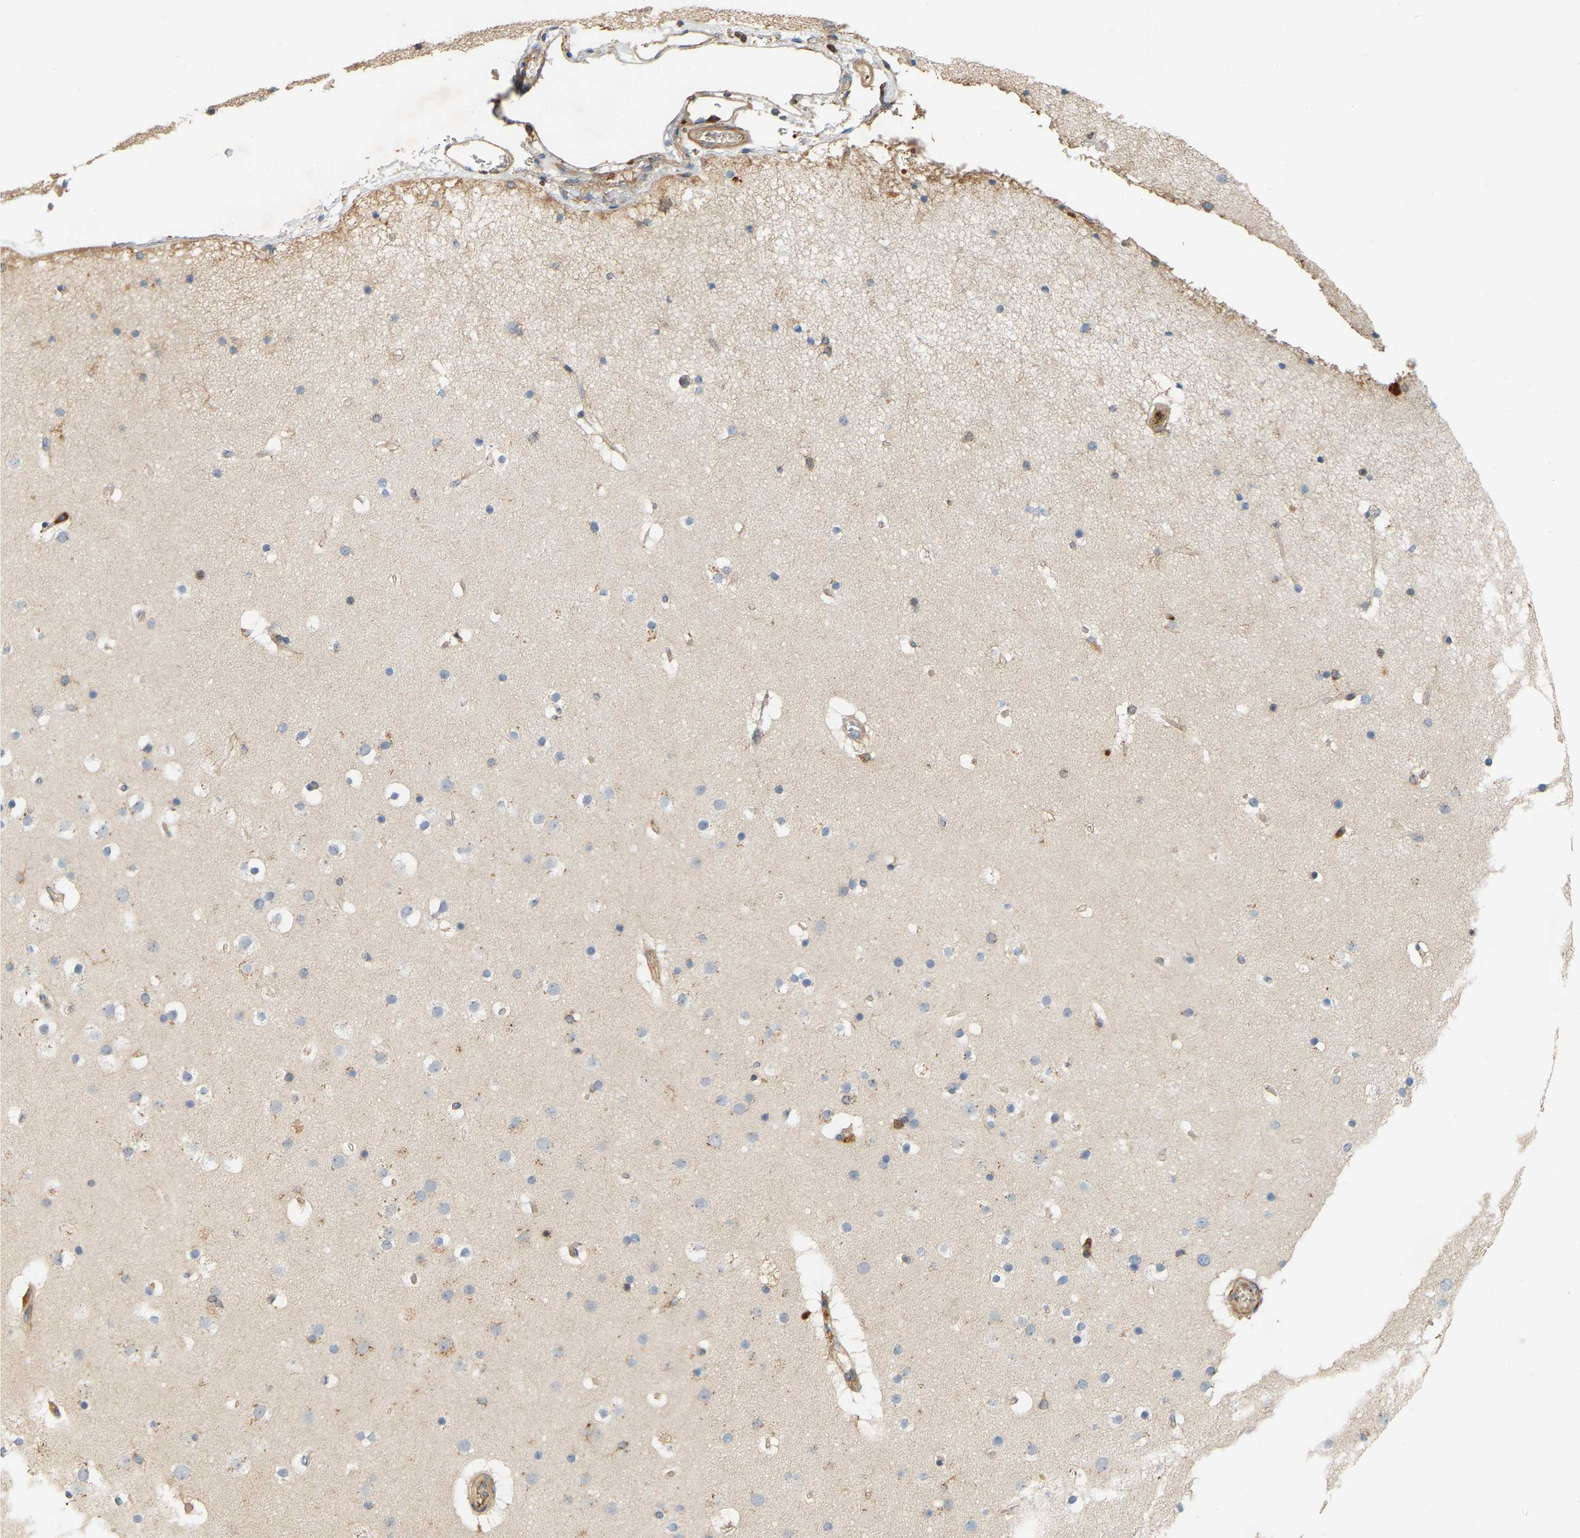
{"staining": {"intensity": "weak", "quantity": "25%-75%", "location": "cytoplasmic/membranous"}, "tissue": "cerebral cortex", "cell_type": "Endothelial cells", "image_type": "normal", "snomed": [{"axis": "morphology", "description": "Normal tissue, NOS"}, {"axis": "topography", "description": "Cerebral cortex"}], "caption": "This is a photomicrograph of immunohistochemistry (IHC) staining of unremarkable cerebral cortex, which shows weak staining in the cytoplasmic/membranous of endothelial cells.", "gene": "AKAP13", "patient": {"sex": "male", "age": 57}}